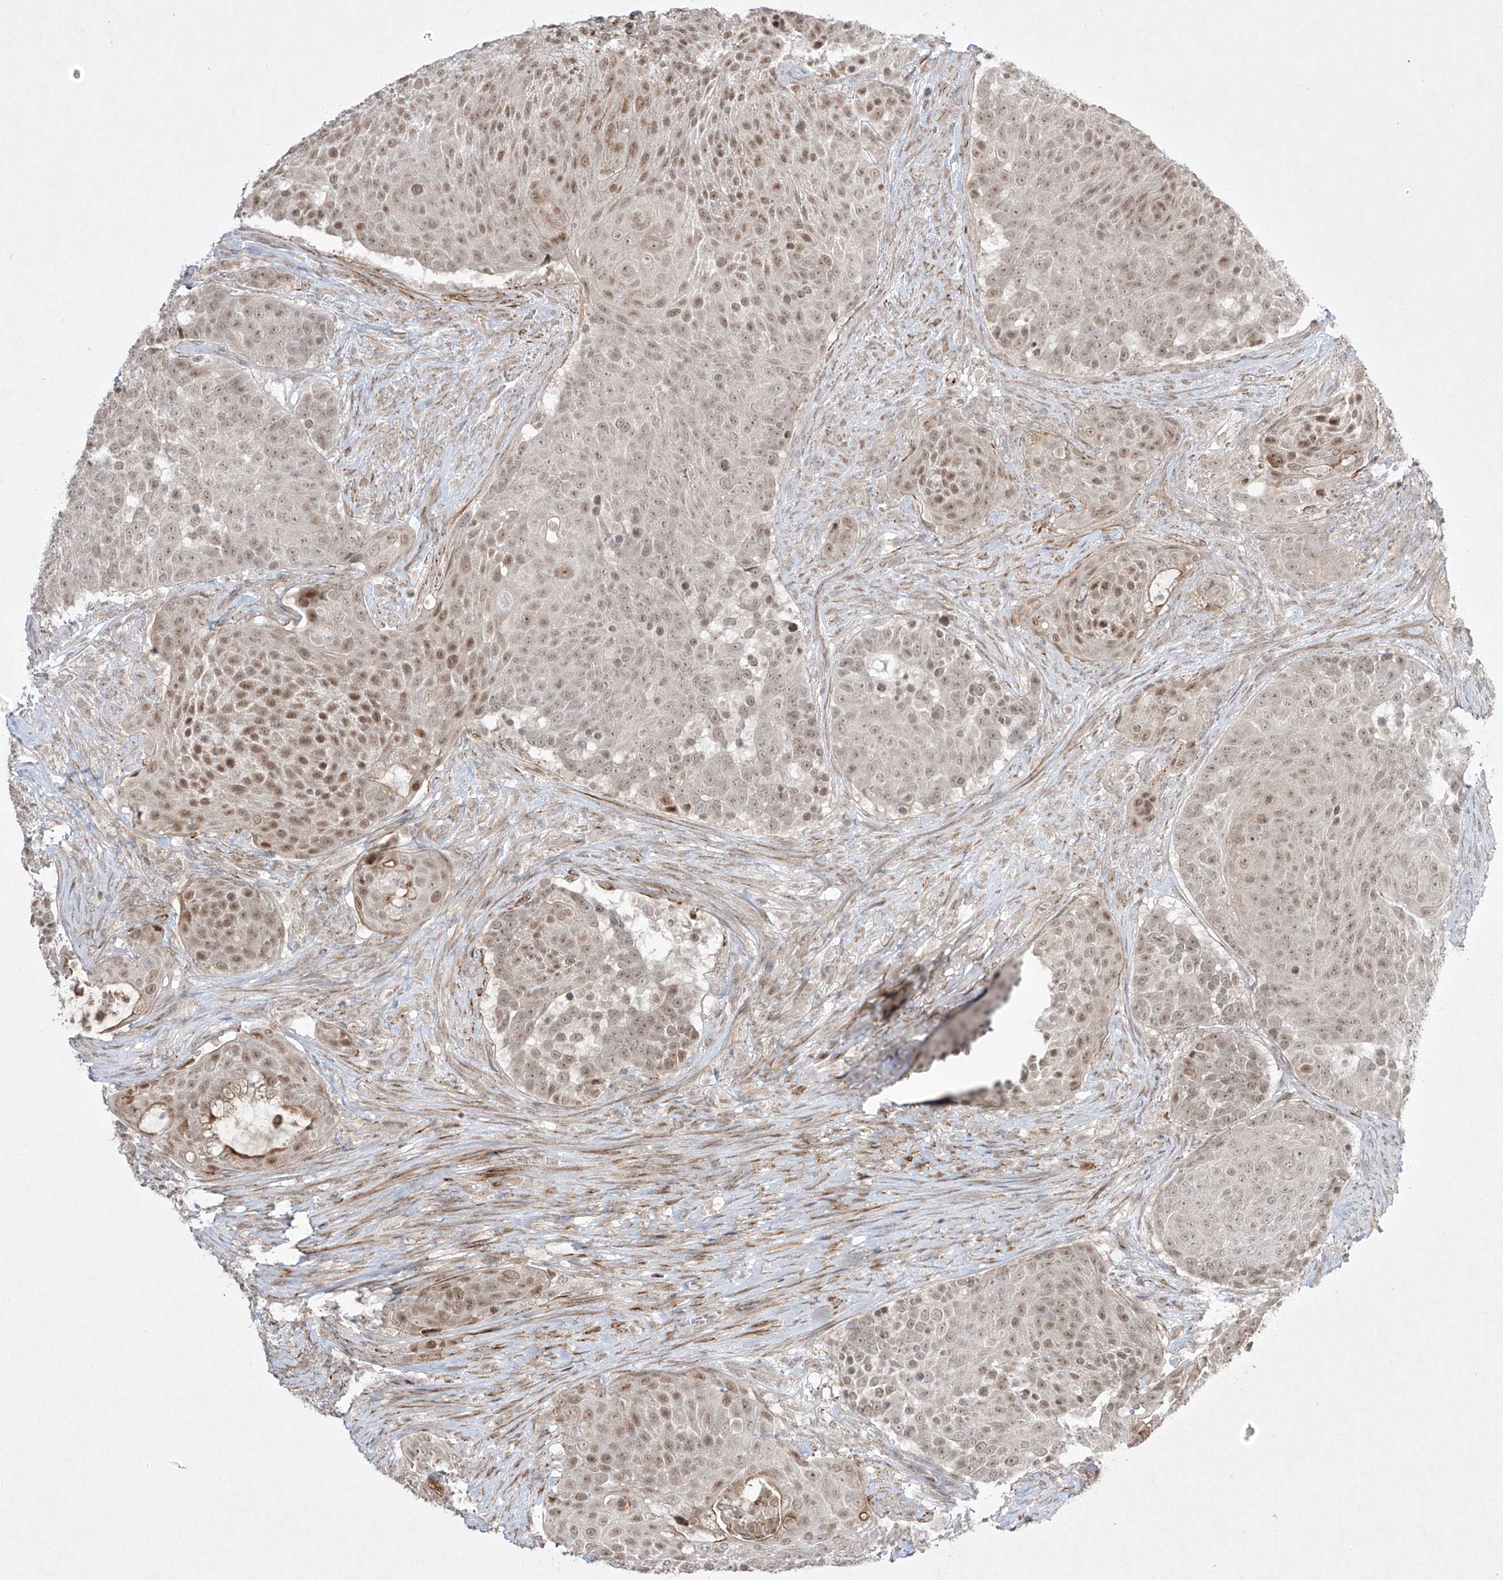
{"staining": {"intensity": "moderate", "quantity": "25%-75%", "location": "nuclear"}, "tissue": "urothelial cancer", "cell_type": "Tumor cells", "image_type": "cancer", "snomed": [{"axis": "morphology", "description": "Urothelial carcinoma, High grade"}, {"axis": "topography", "description": "Urinary bladder"}], "caption": "Immunohistochemistry (IHC) staining of urothelial carcinoma (high-grade), which reveals medium levels of moderate nuclear positivity in approximately 25%-75% of tumor cells indicating moderate nuclear protein expression. The staining was performed using DAB (brown) for protein detection and nuclei were counterstained in hematoxylin (blue).", "gene": "KDM1B", "patient": {"sex": "female", "age": 63}}